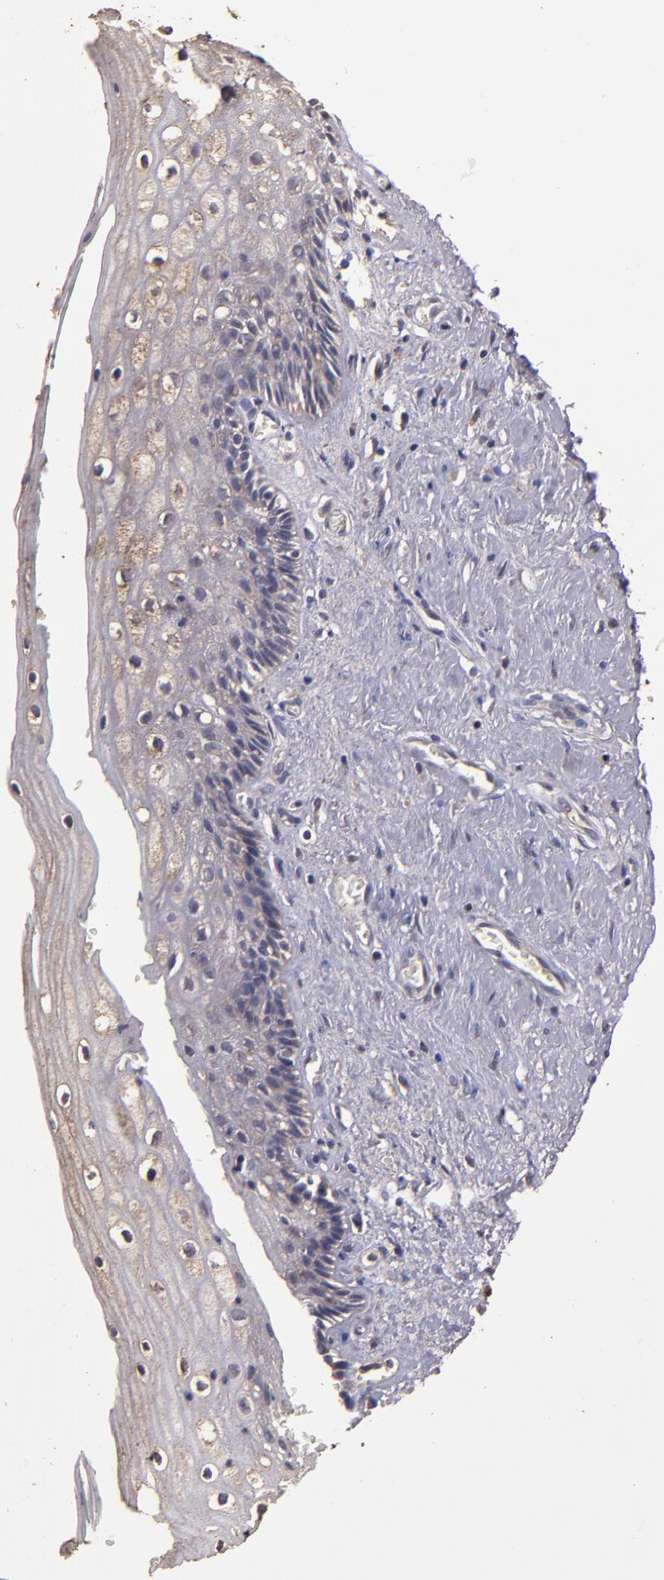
{"staining": {"intensity": "weak", "quantity": "25%-75%", "location": "cytoplasmic/membranous"}, "tissue": "vagina", "cell_type": "Squamous epithelial cells", "image_type": "normal", "snomed": [{"axis": "morphology", "description": "Normal tissue, NOS"}, {"axis": "topography", "description": "Vagina"}], "caption": "Immunohistochemistry (IHC) of normal vagina reveals low levels of weak cytoplasmic/membranous positivity in about 25%-75% of squamous epithelial cells.", "gene": "HECTD1", "patient": {"sex": "female", "age": 46}}